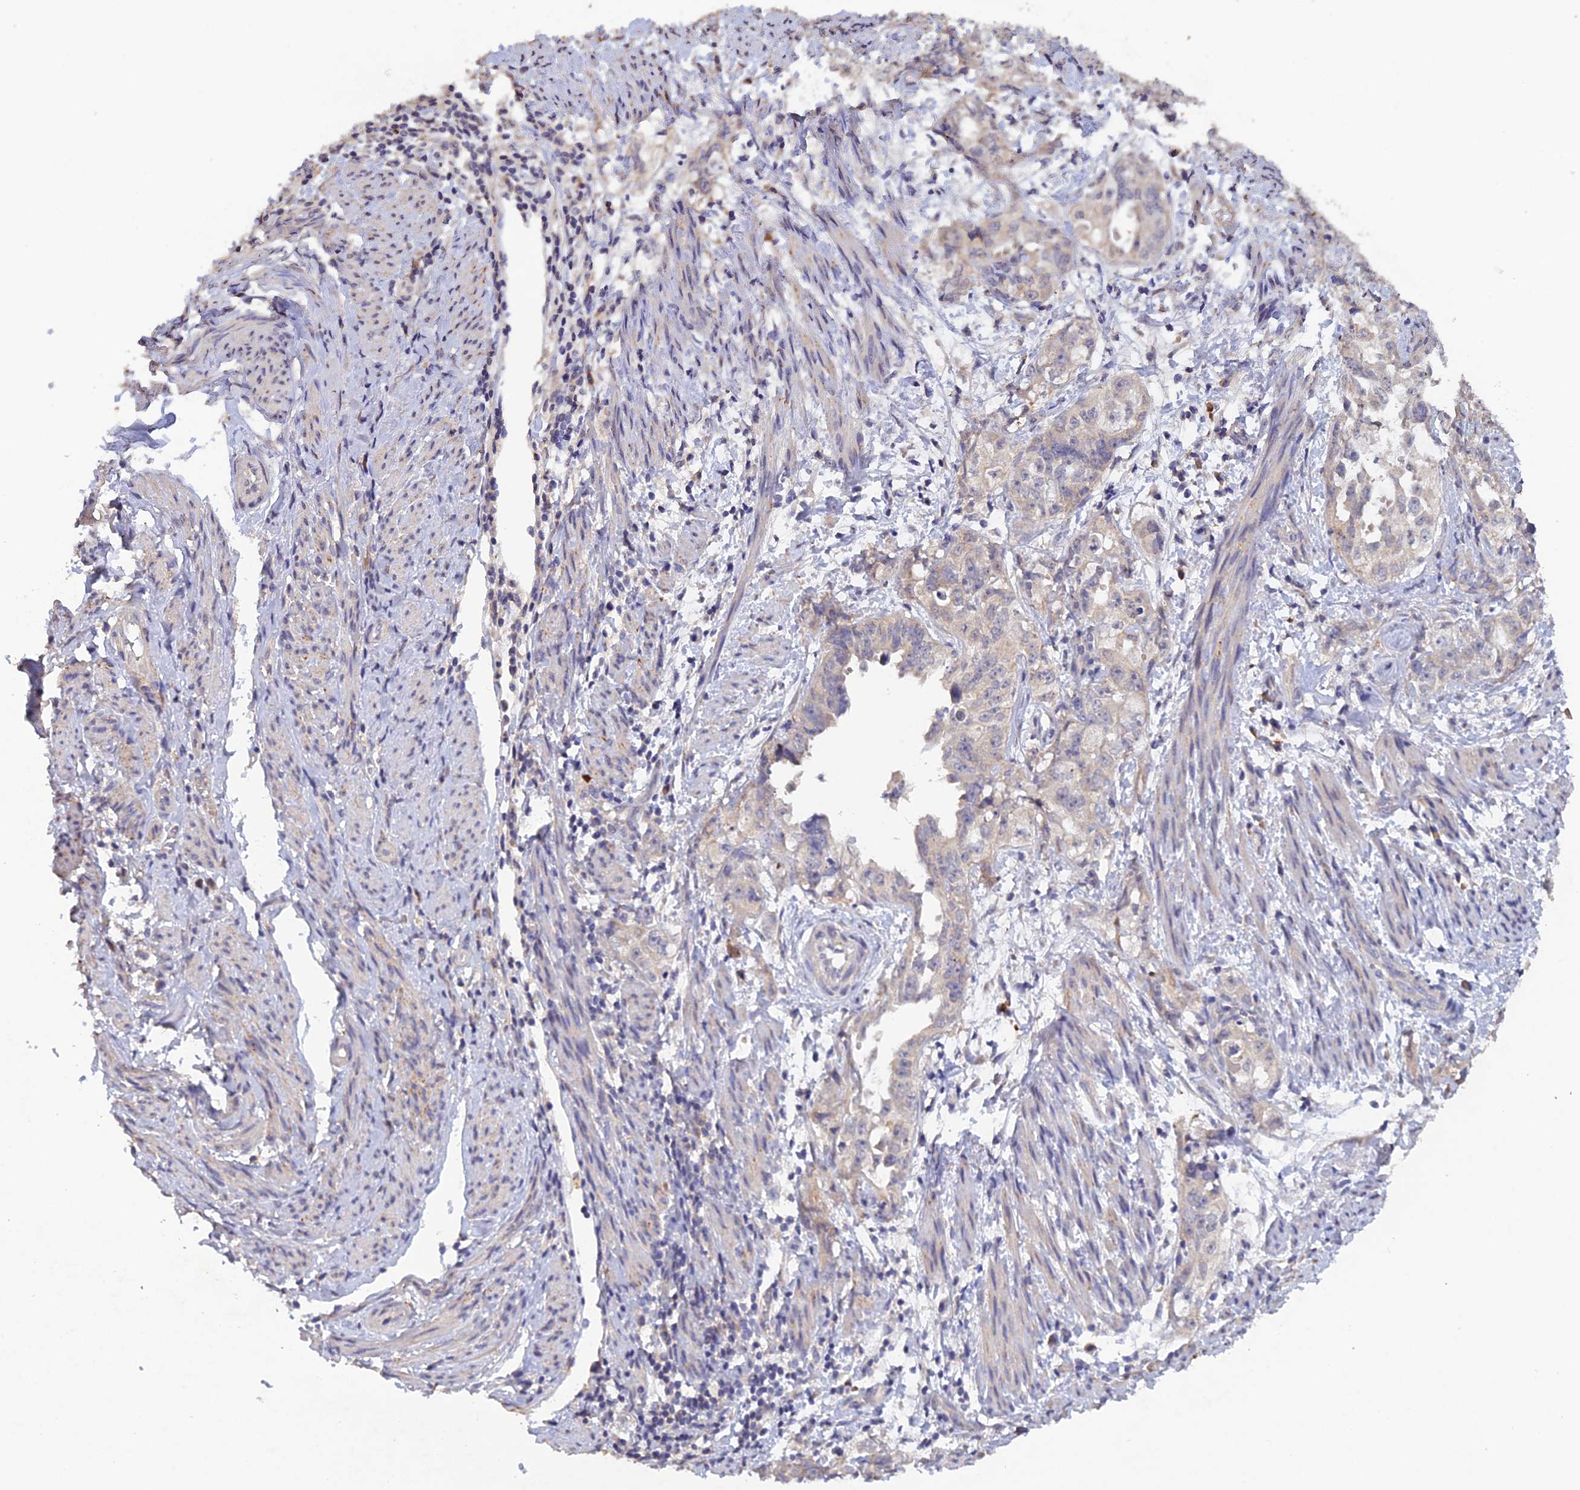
{"staining": {"intensity": "negative", "quantity": "none", "location": "none"}, "tissue": "endometrial cancer", "cell_type": "Tumor cells", "image_type": "cancer", "snomed": [{"axis": "morphology", "description": "Adenocarcinoma, NOS"}, {"axis": "topography", "description": "Endometrium"}], "caption": "Tumor cells show no significant protein expression in adenocarcinoma (endometrial). Nuclei are stained in blue.", "gene": "SLC39A13", "patient": {"sex": "female", "age": 65}}